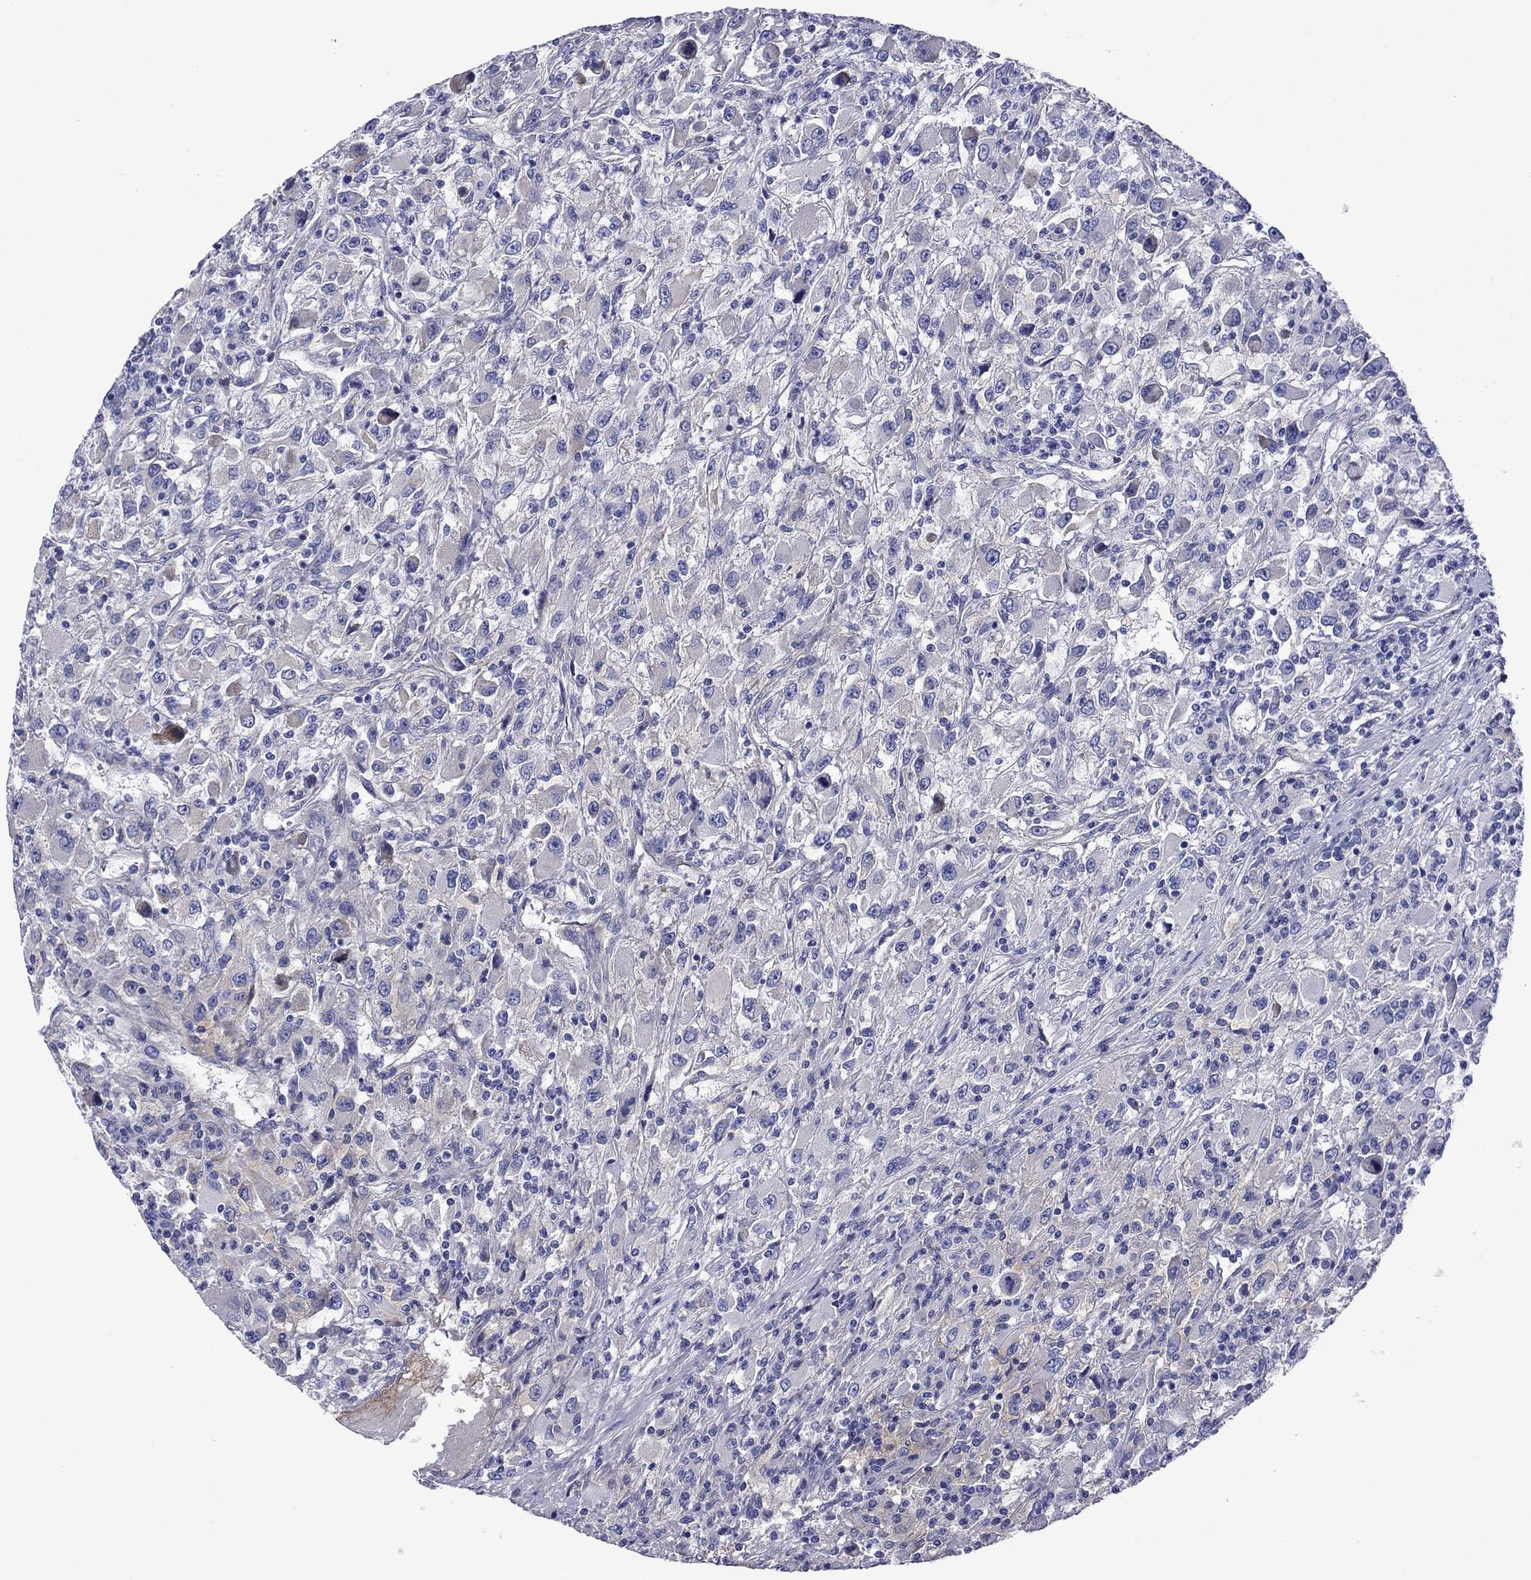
{"staining": {"intensity": "negative", "quantity": "none", "location": "none"}, "tissue": "renal cancer", "cell_type": "Tumor cells", "image_type": "cancer", "snomed": [{"axis": "morphology", "description": "Adenocarcinoma, NOS"}, {"axis": "topography", "description": "Kidney"}], "caption": "Immunohistochemistry (IHC) micrograph of adenocarcinoma (renal) stained for a protein (brown), which demonstrates no staining in tumor cells.", "gene": "HSPG2", "patient": {"sex": "female", "age": 67}}